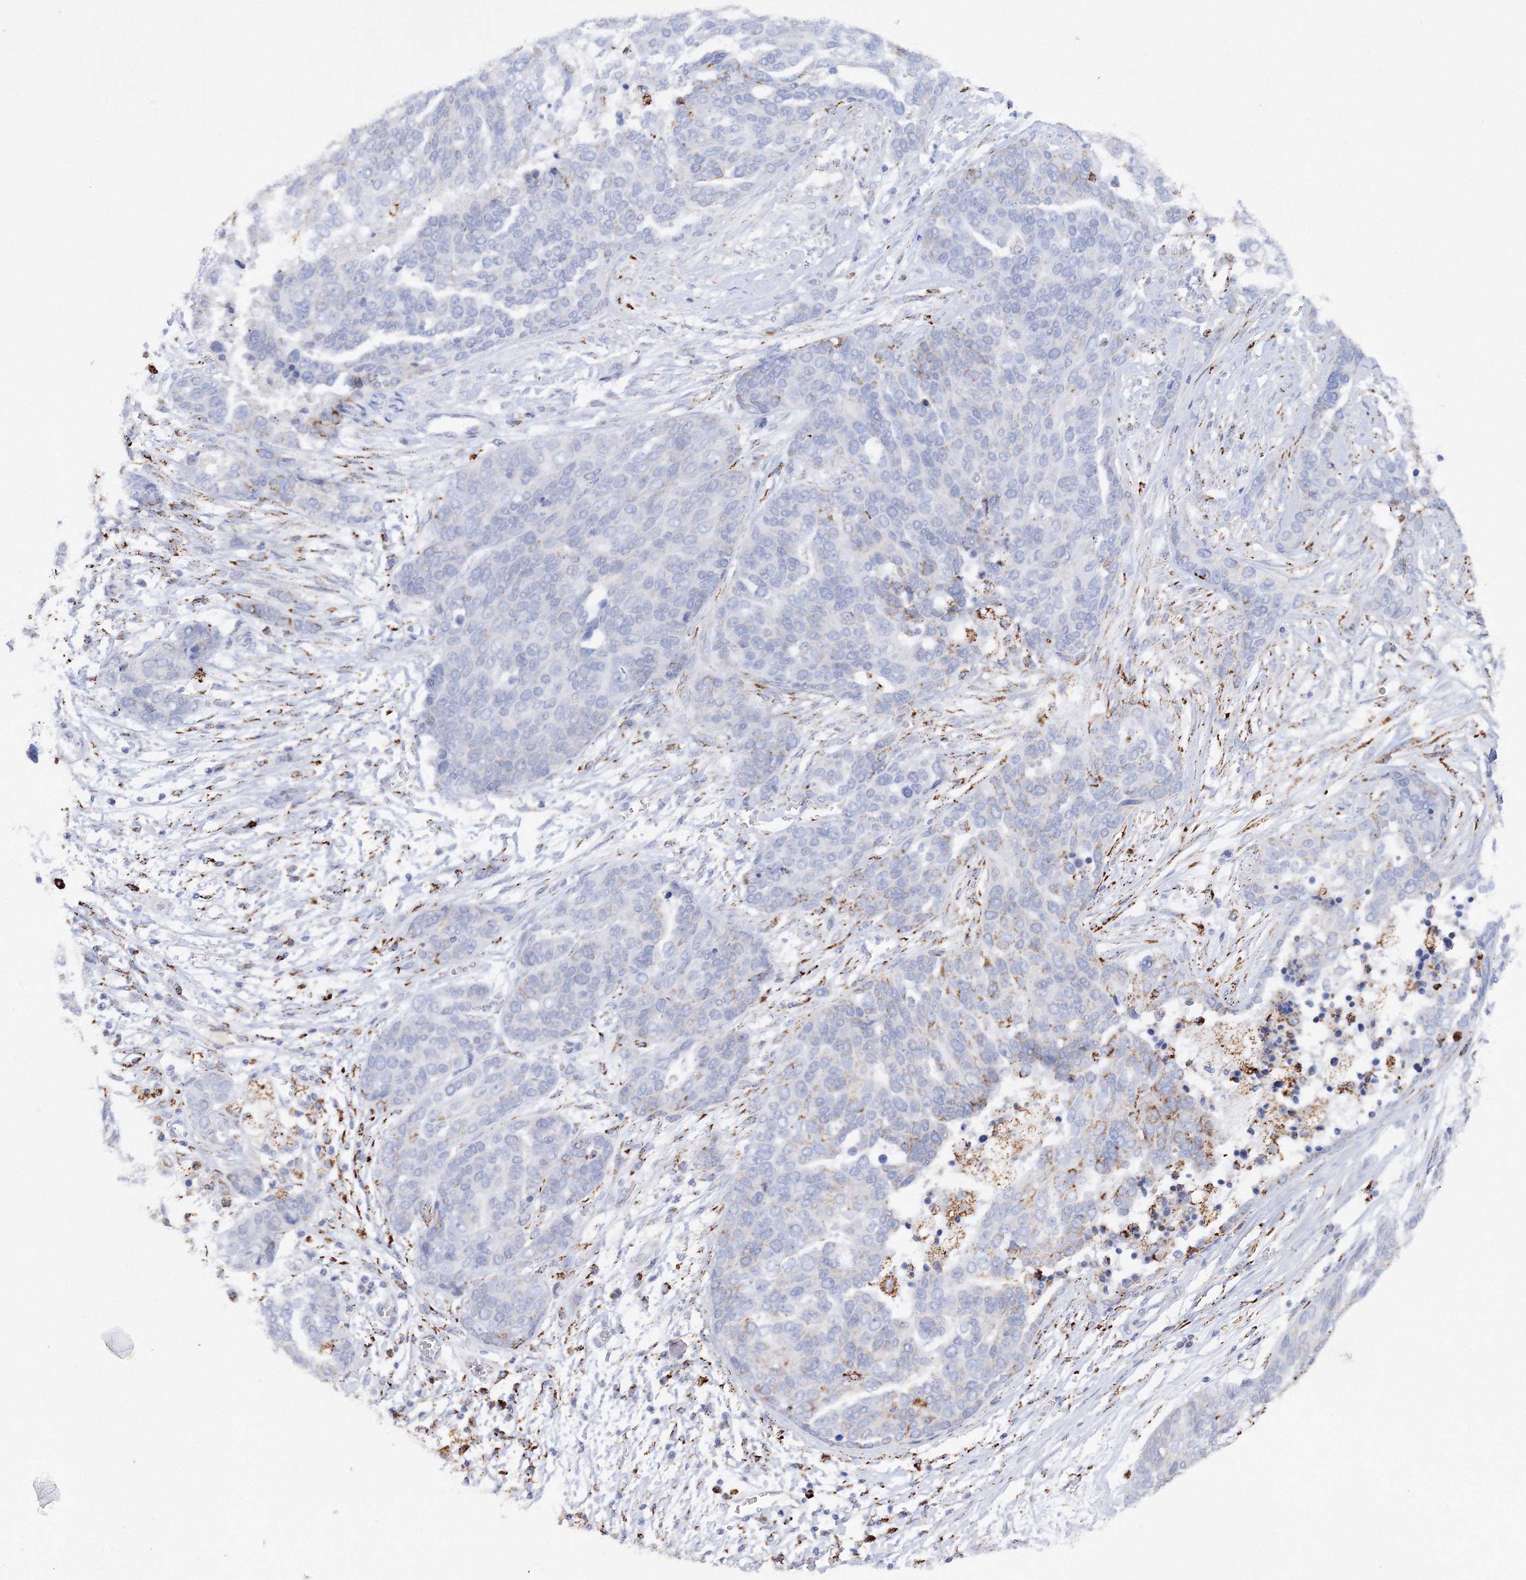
{"staining": {"intensity": "negative", "quantity": "none", "location": "none"}, "tissue": "ovarian cancer", "cell_type": "Tumor cells", "image_type": "cancer", "snomed": [{"axis": "morphology", "description": "Cystadenocarcinoma, serous, NOS"}, {"axis": "topography", "description": "Ovary"}], "caption": "Image shows no significant protein expression in tumor cells of serous cystadenocarcinoma (ovarian). (DAB (3,3'-diaminobenzidine) immunohistochemistry (IHC) visualized using brightfield microscopy, high magnification).", "gene": "MERTK", "patient": {"sex": "female", "age": 44}}